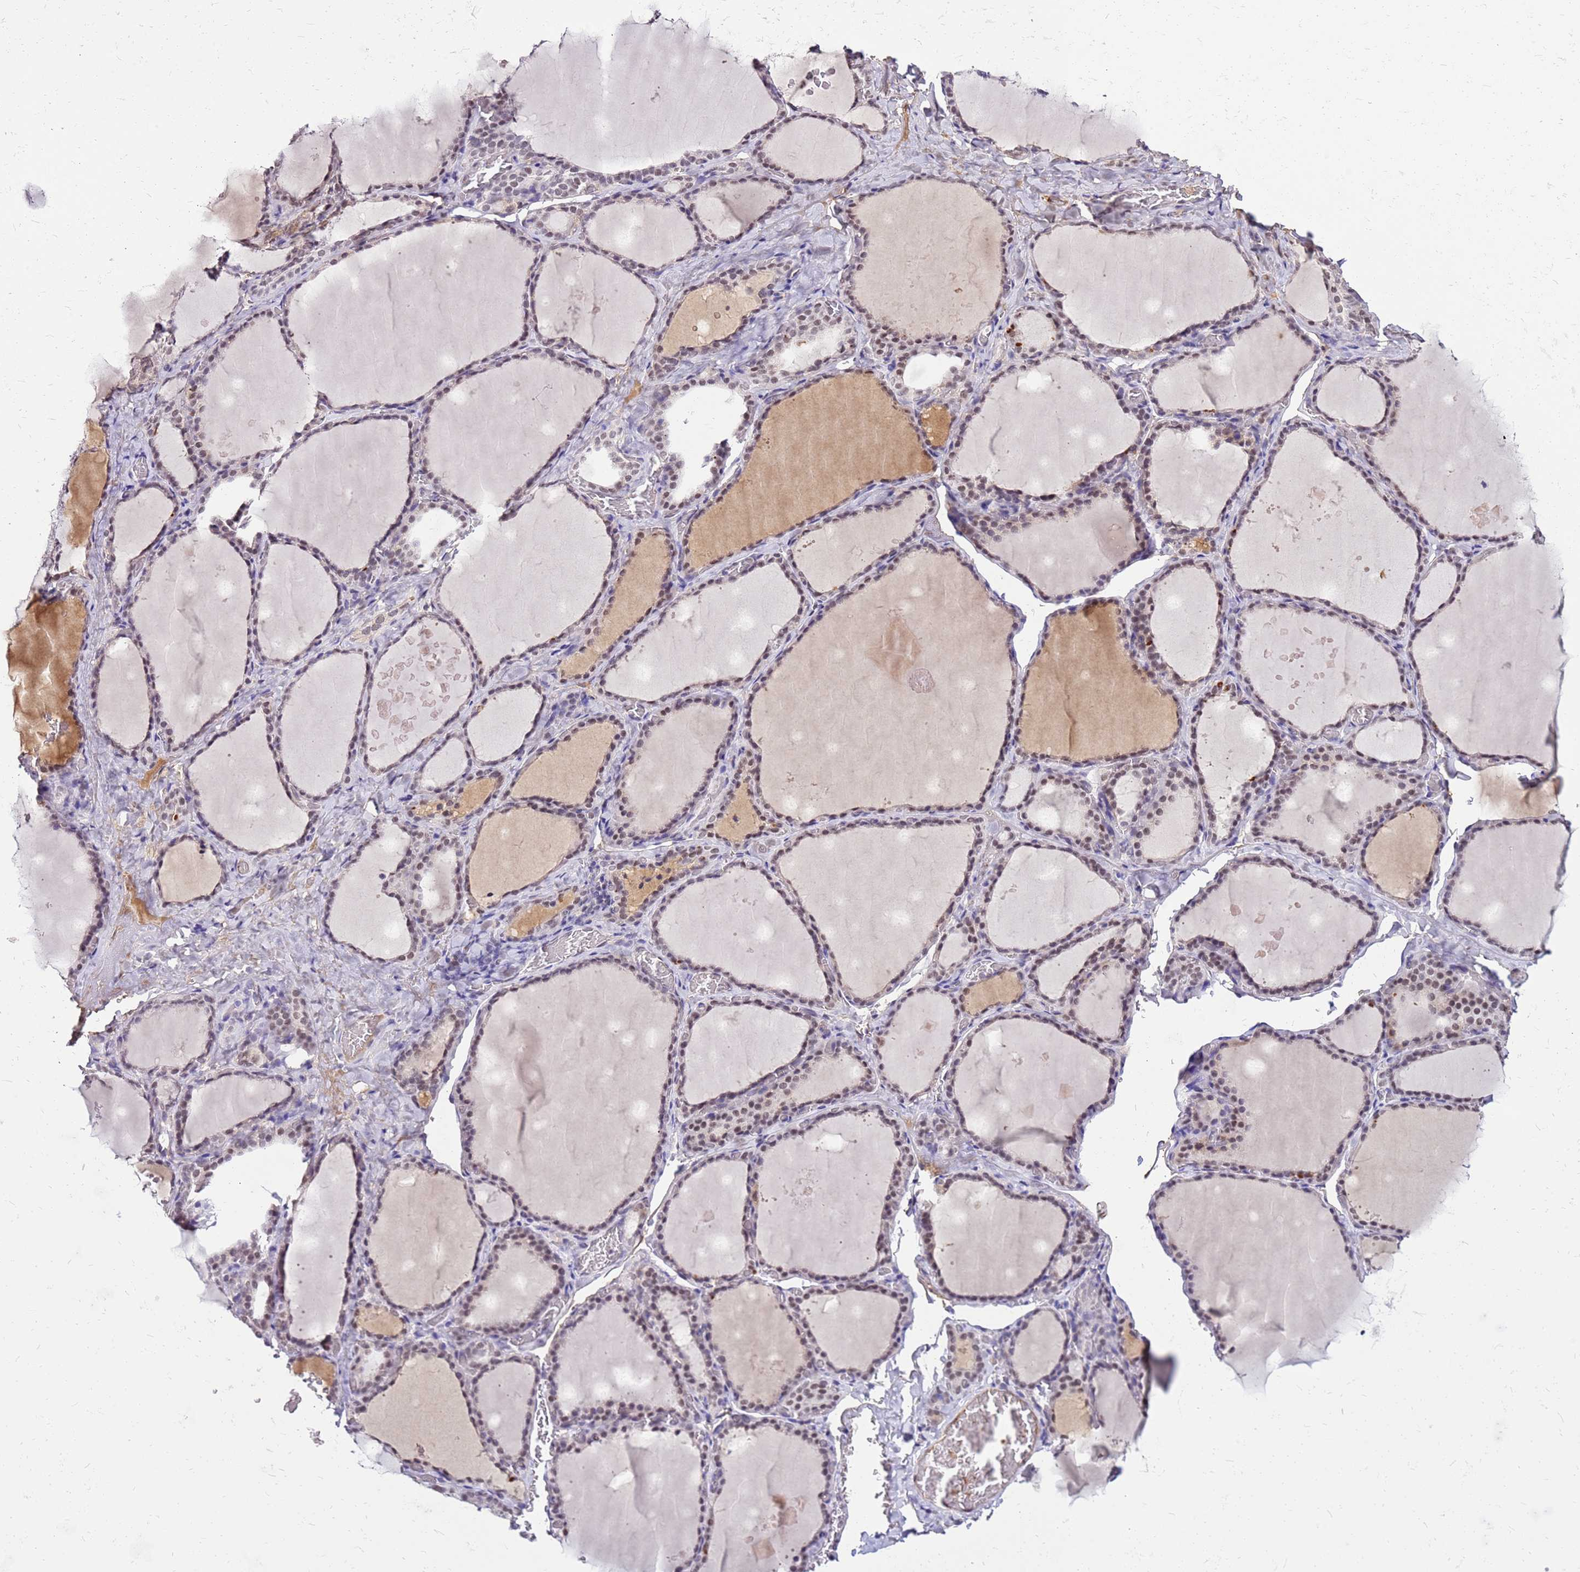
{"staining": {"intensity": "moderate", "quantity": "25%-75%", "location": "nuclear"}, "tissue": "thyroid gland", "cell_type": "Glandular cells", "image_type": "normal", "snomed": [{"axis": "morphology", "description": "Normal tissue, NOS"}, {"axis": "topography", "description": "Thyroid gland"}], "caption": "Moderate nuclear protein expression is seen in about 25%-75% of glandular cells in thyroid gland.", "gene": "ALDH1A3", "patient": {"sex": "female", "age": 39}}